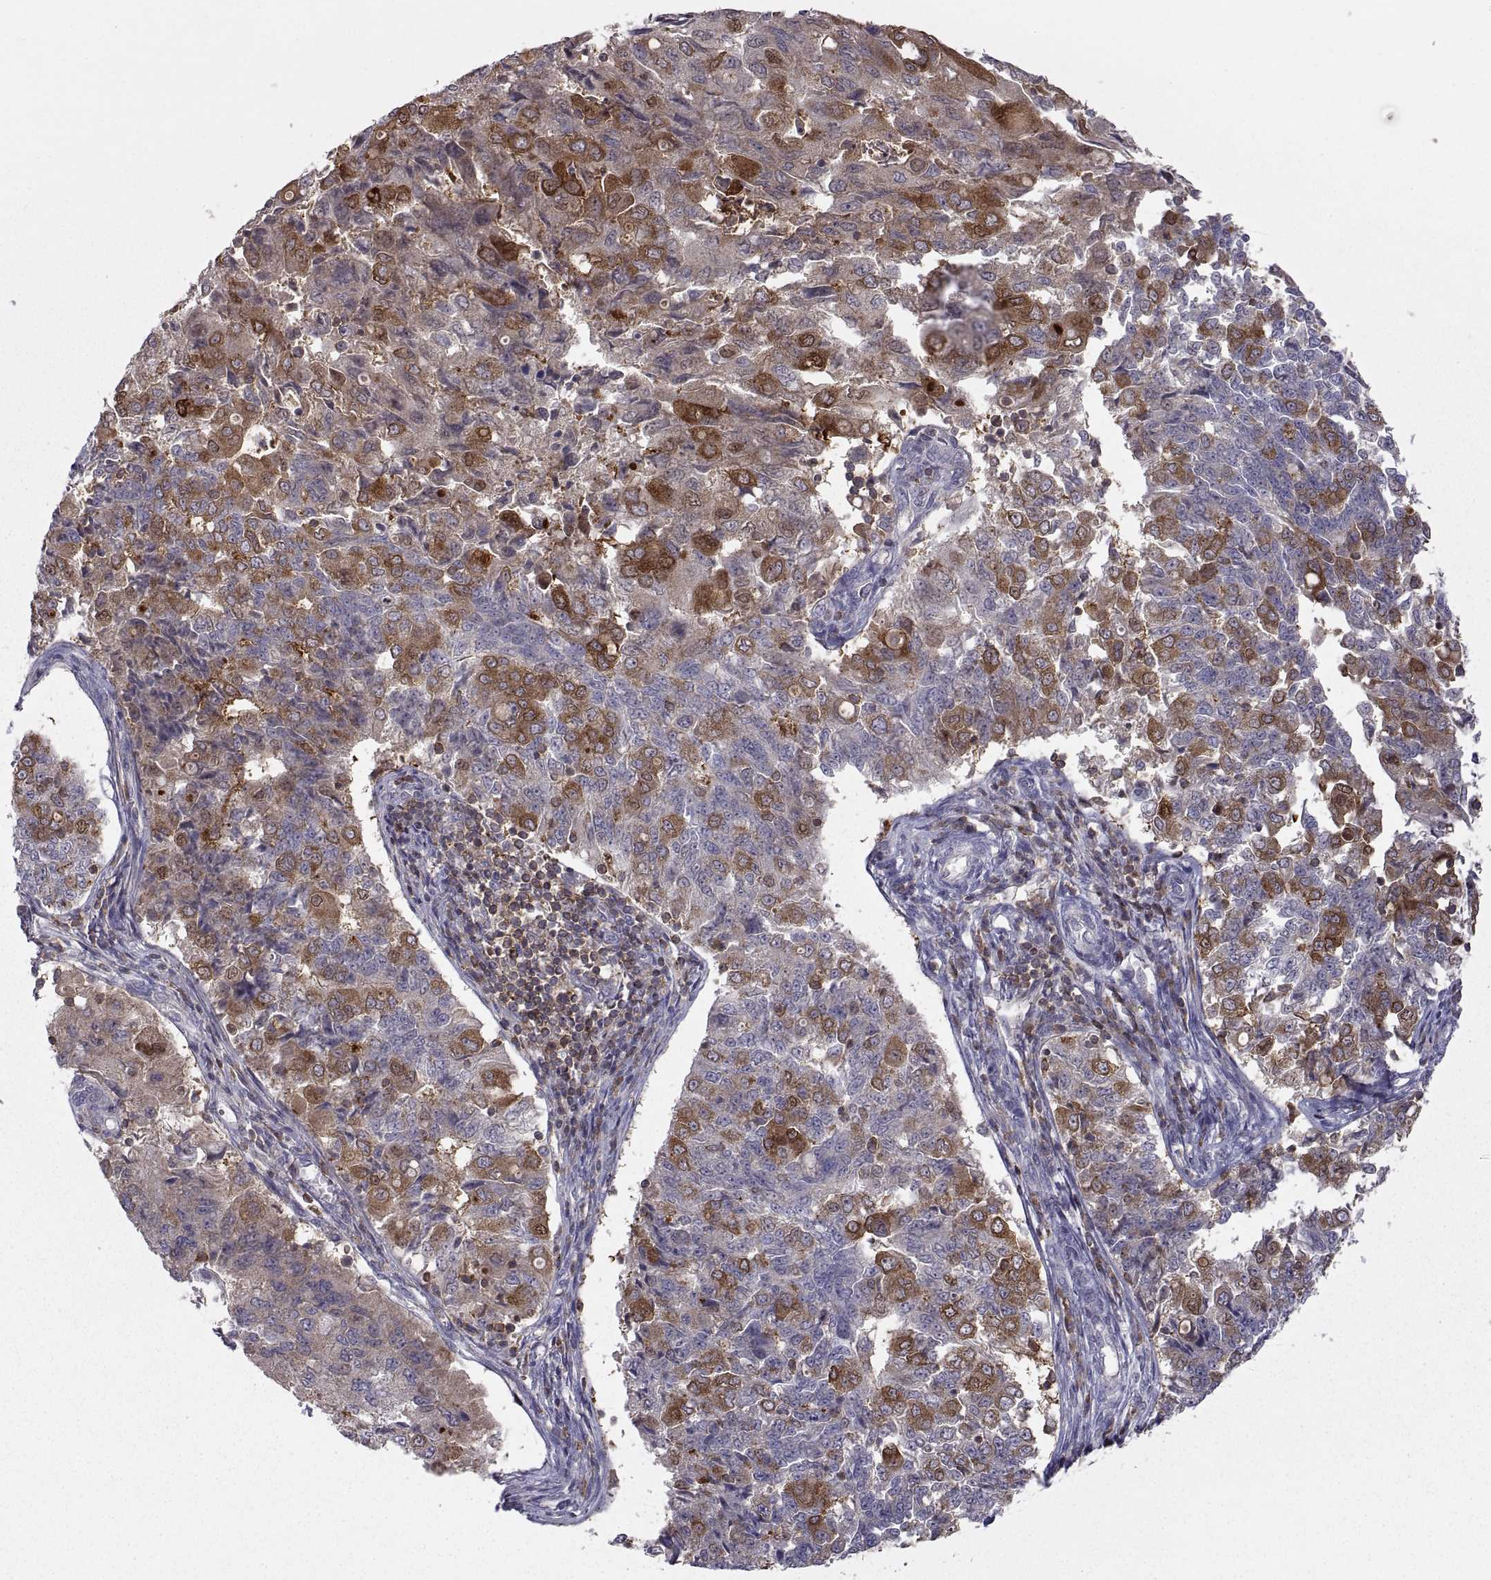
{"staining": {"intensity": "strong", "quantity": "<25%", "location": "cytoplasmic/membranous"}, "tissue": "endometrial cancer", "cell_type": "Tumor cells", "image_type": "cancer", "snomed": [{"axis": "morphology", "description": "Adenocarcinoma, NOS"}, {"axis": "topography", "description": "Endometrium"}], "caption": "IHC (DAB) staining of adenocarcinoma (endometrial) shows strong cytoplasmic/membranous protein staining in approximately <25% of tumor cells.", "gene": "EZR", "patient": {"sex": "female", "age": 43}}